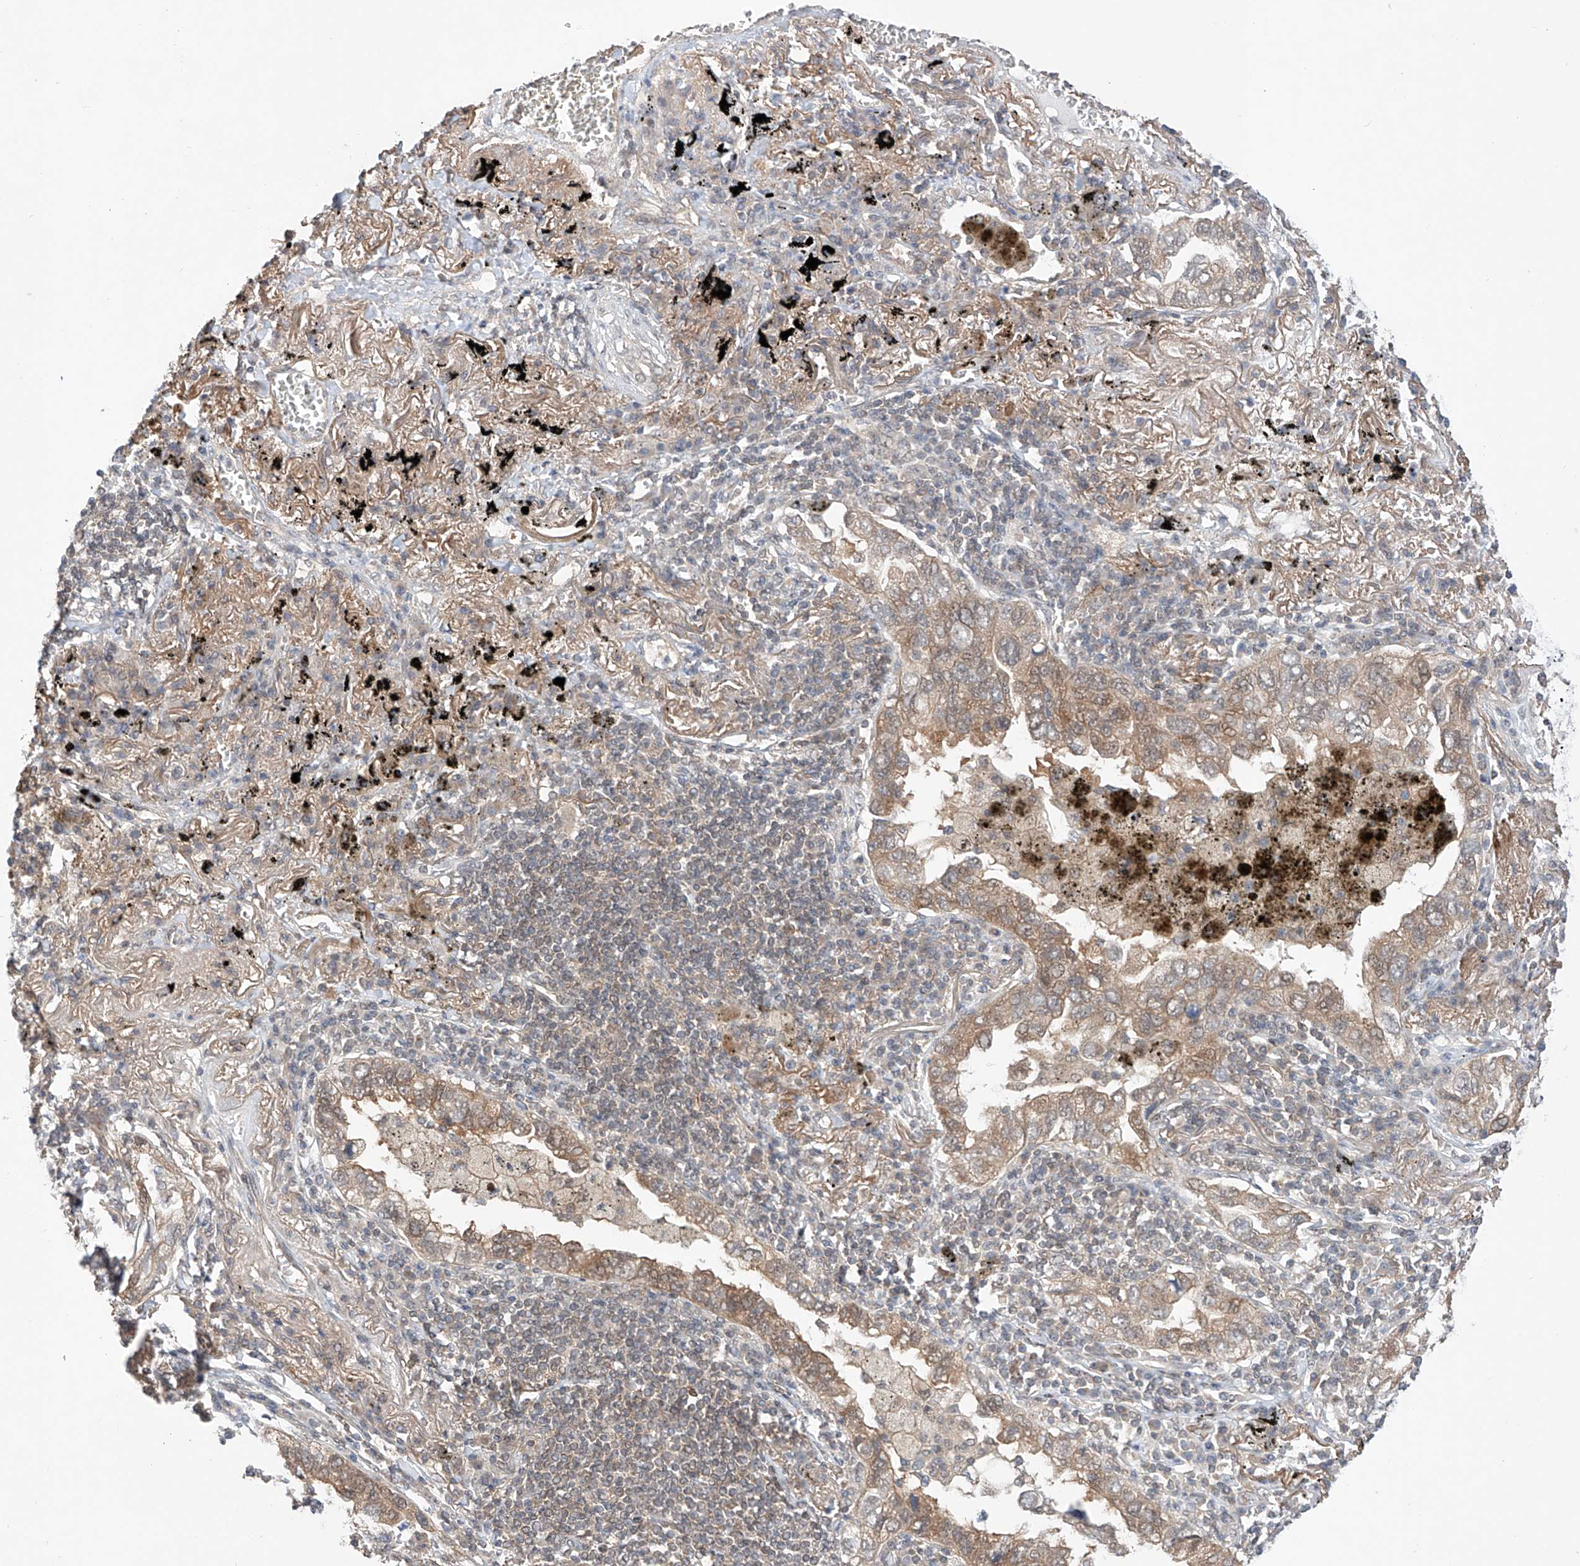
{"staining": {"intensity": "weak", "quantity": ">75%", "location": "cytoplasmic/membranous"}, "tissue": "lung cancer", "cell_type": "Tumor cells", "image_type": "cancer", "snomed": [{"axis": "morphology", "description": "Adenocarcinoma, NOS"}, {"axis": "topography", "description": "Lung"}], "caption": "A high-resolution micrograph shows IHC staining of adenocarcinoma (lung), which exhibits weak cytoplasmic/membranous expression in approximately >75% of tumor cells. (IHC, brightfield microscopy, high magnification).", "gene": "TSR2", "patient": {"sex": "male", "age": 65}}